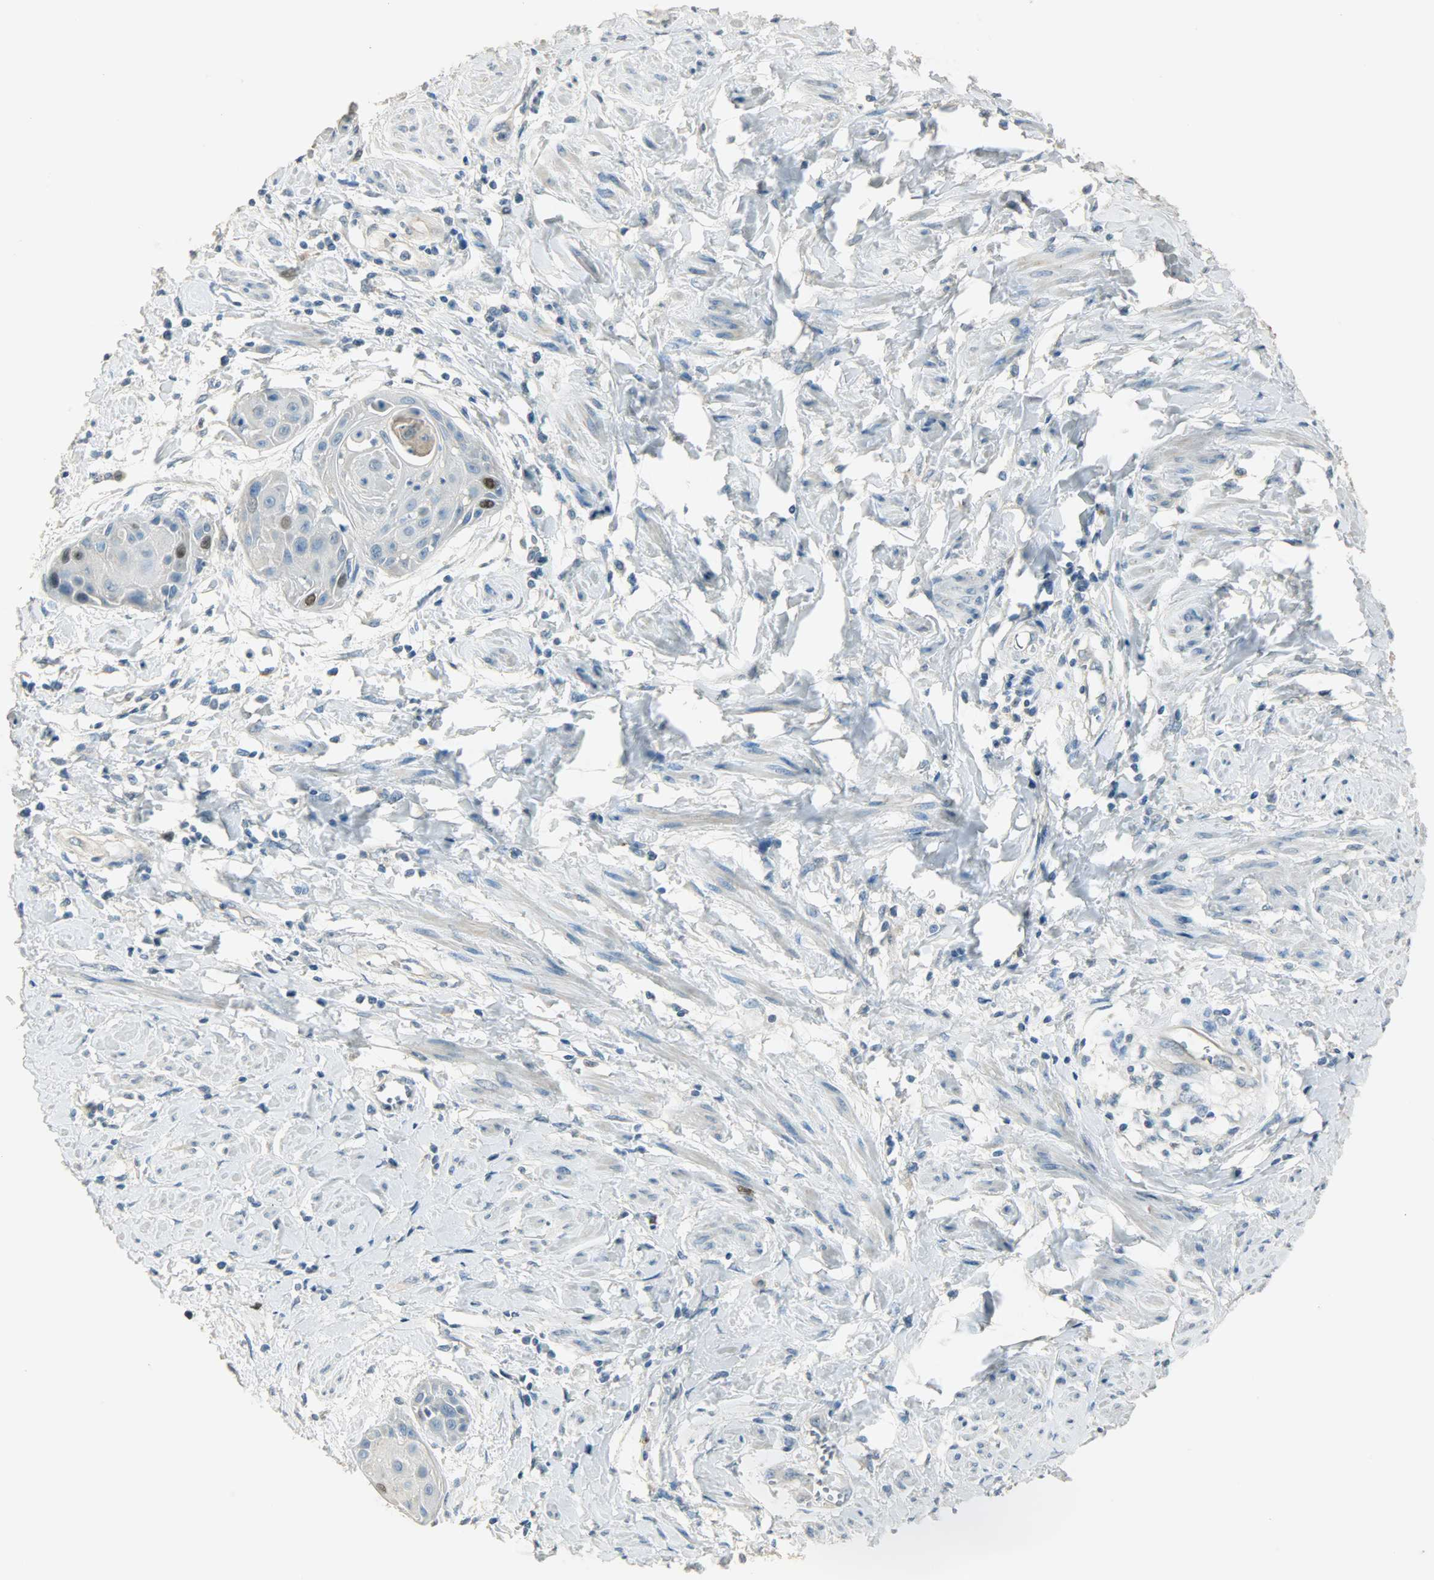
{"staining": {"intensity": "strong", "quantity": "<25%", "location": "nuclear"}, "tissue": "cervical cancer", "cell_type": "Tumor cells", "image_type": "cancer", "snomed": [{"axis": "morphology", "description": "Squamous cell carcinoma, NOS"}, {"axis": "topography", "description": "Cervix"}], "caption": "Tumor cells demonstrate medium levels of strong nuclear positivity in about <25% of cells in human squamous cell carcinoma (cervical).", "gene": "TPX2", "patient": {"sex": "female", "age": 57}}